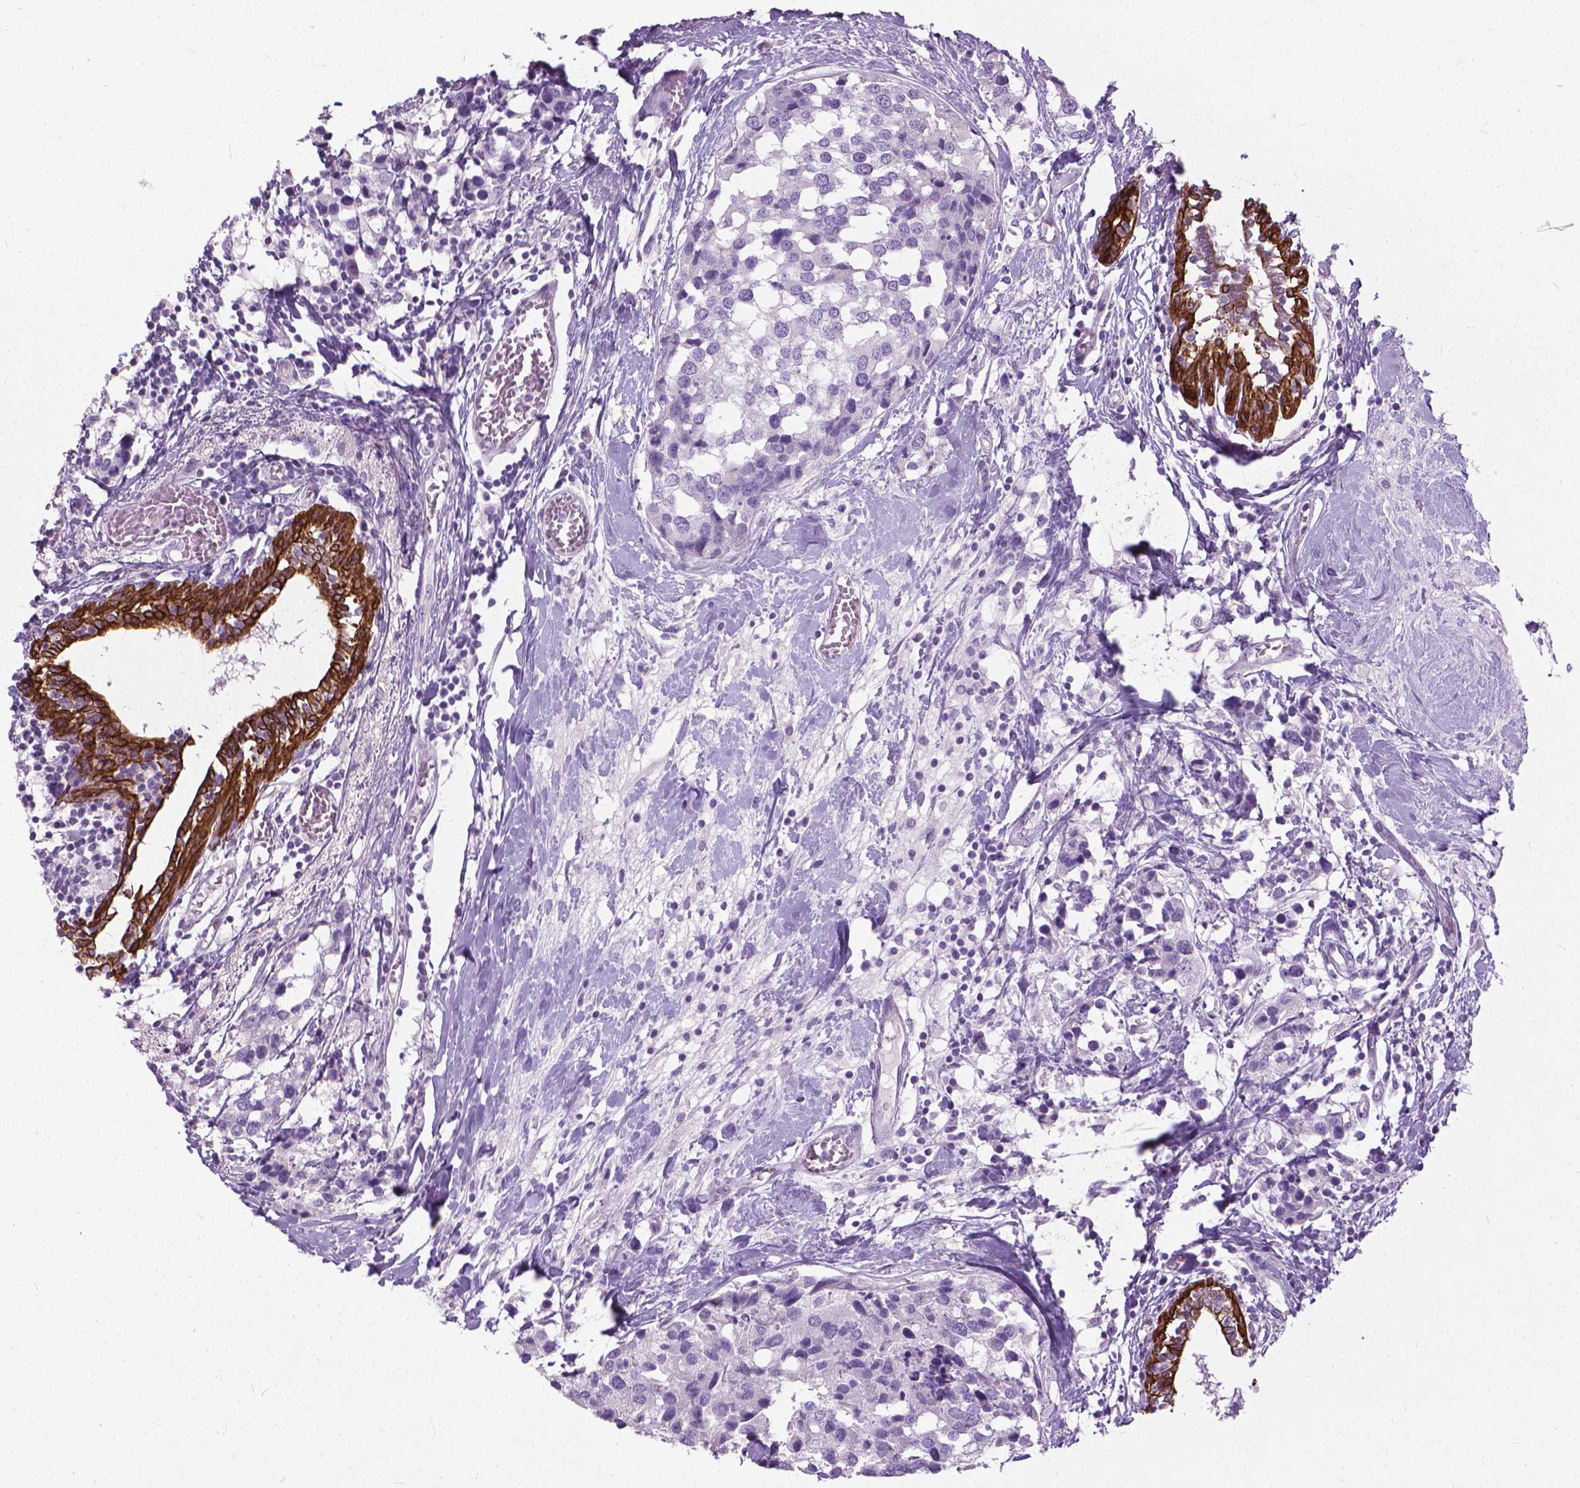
{"staining": {"intensity": "negative", "quantity": "none", "location": "none"}, "tissue": "breast cancer", "cell_type": "Tumor cells", "image_type": "cancer", "snomed": [{"axis": "morphology", "description": "Lobular carcinoma"}, {"axis": "topography", "description": "Breast"}], "caption": "This is an immunohistochemistry image of human breast cancer (lobular carcinoma). There is no expression in tumor cells.", "gene": "KRT5", "patient": {"sex": "female", "age": 59}}